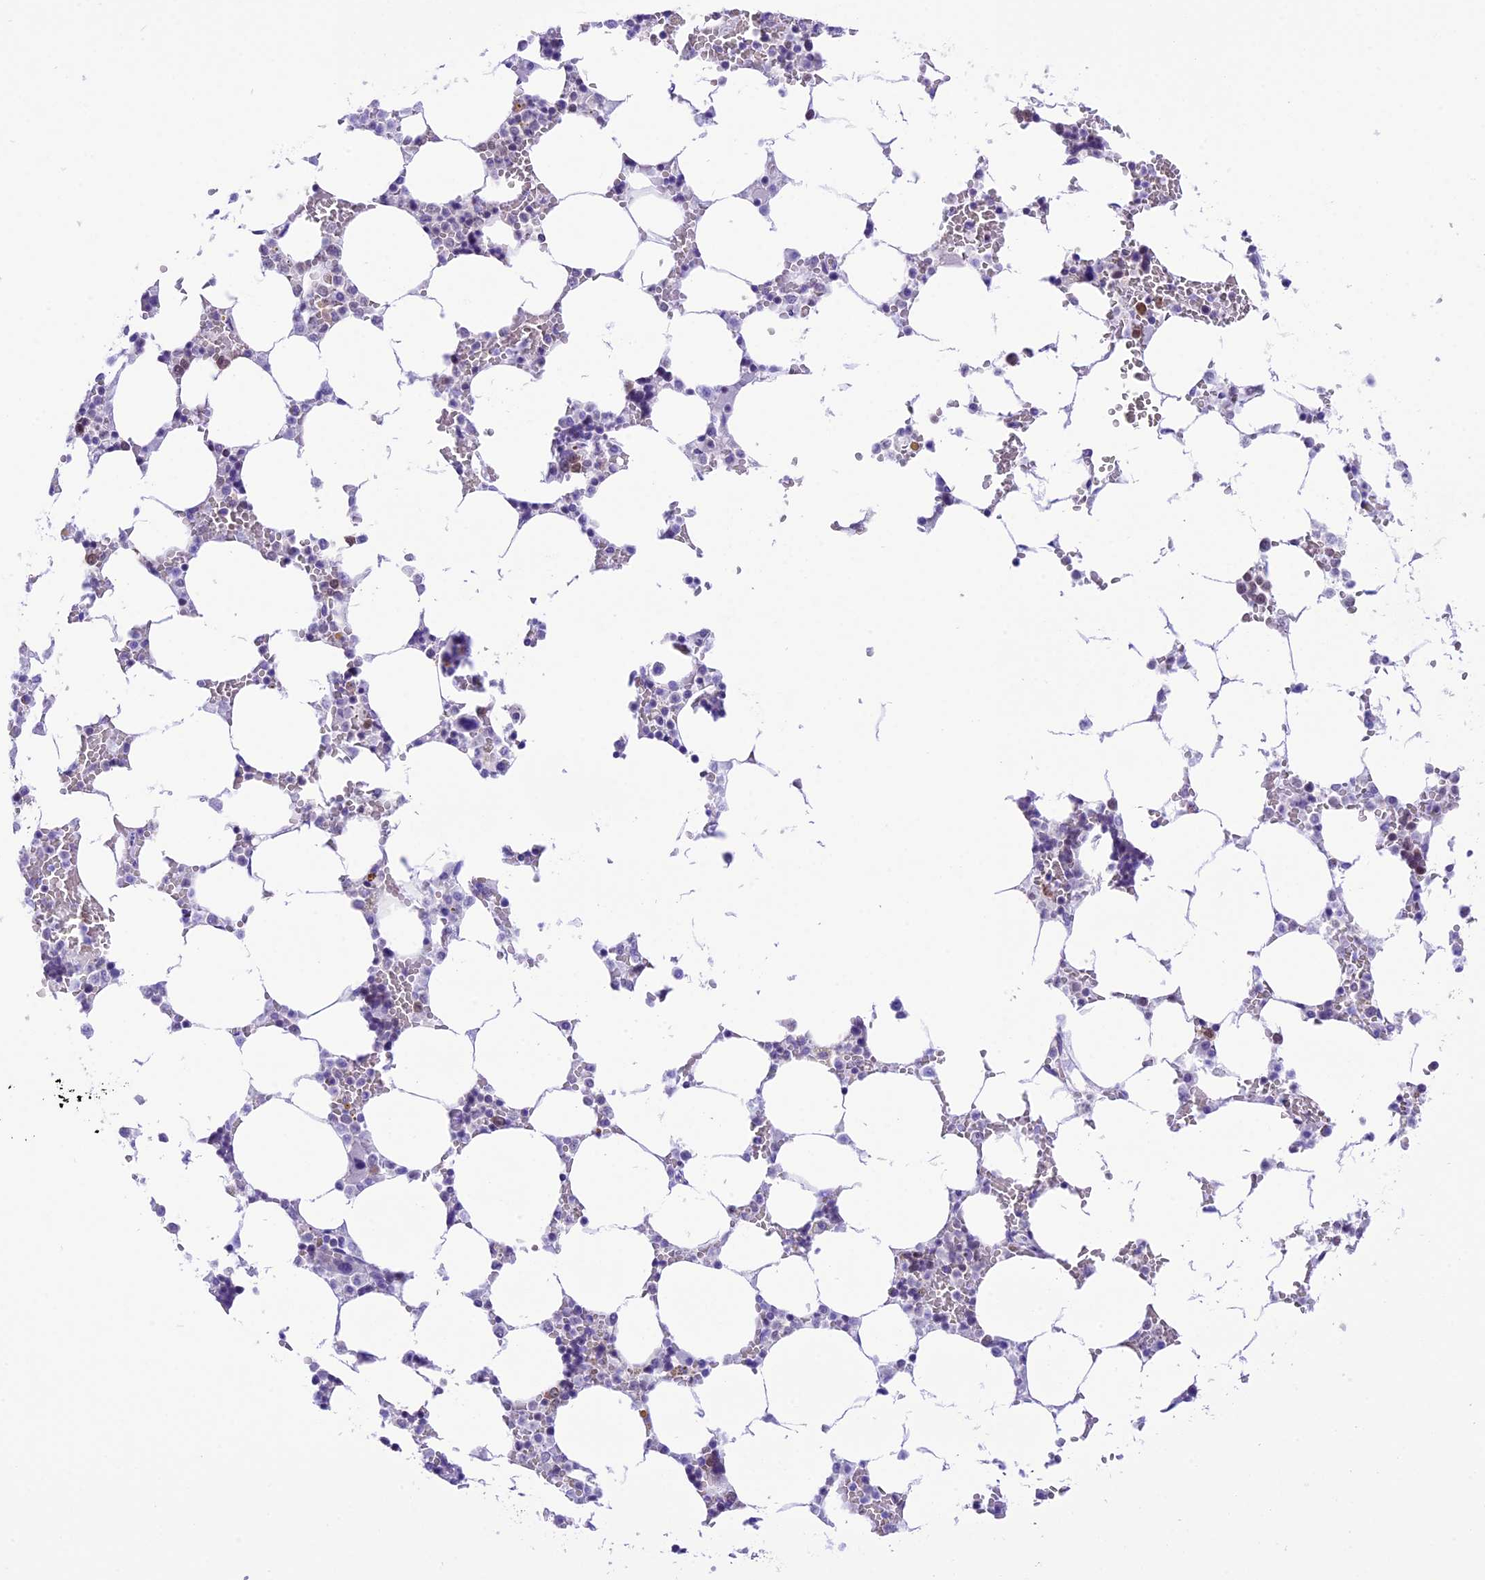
{"staining": {"intensity": "strong", "quantity": "25%-75%", "location": "nuclear"}, "tissue": "bone marrow", "cell_type": "Hematopoietic cells", "image_type": "normal", "snomed": [{"axis": "morphology", "description": "Normal tissue, NOS"}, {"axis": "topography", "description": "Bone marrow"}], "caption": "Immunohistochemistry staining of benign bone marrow, which reveals high levels of strong nuclear expression in approximately 25%-75% of hematopoietic cells indicating strong nuclear protein expression. The staining was performed using DAB (3,3'-diaminobenzidine) (brown) for protein detection and nuclei were counterstained in hematoxylin (blue).", "gene": "RPS6KB1", "patient": {"sex": "male", "age": 64}}